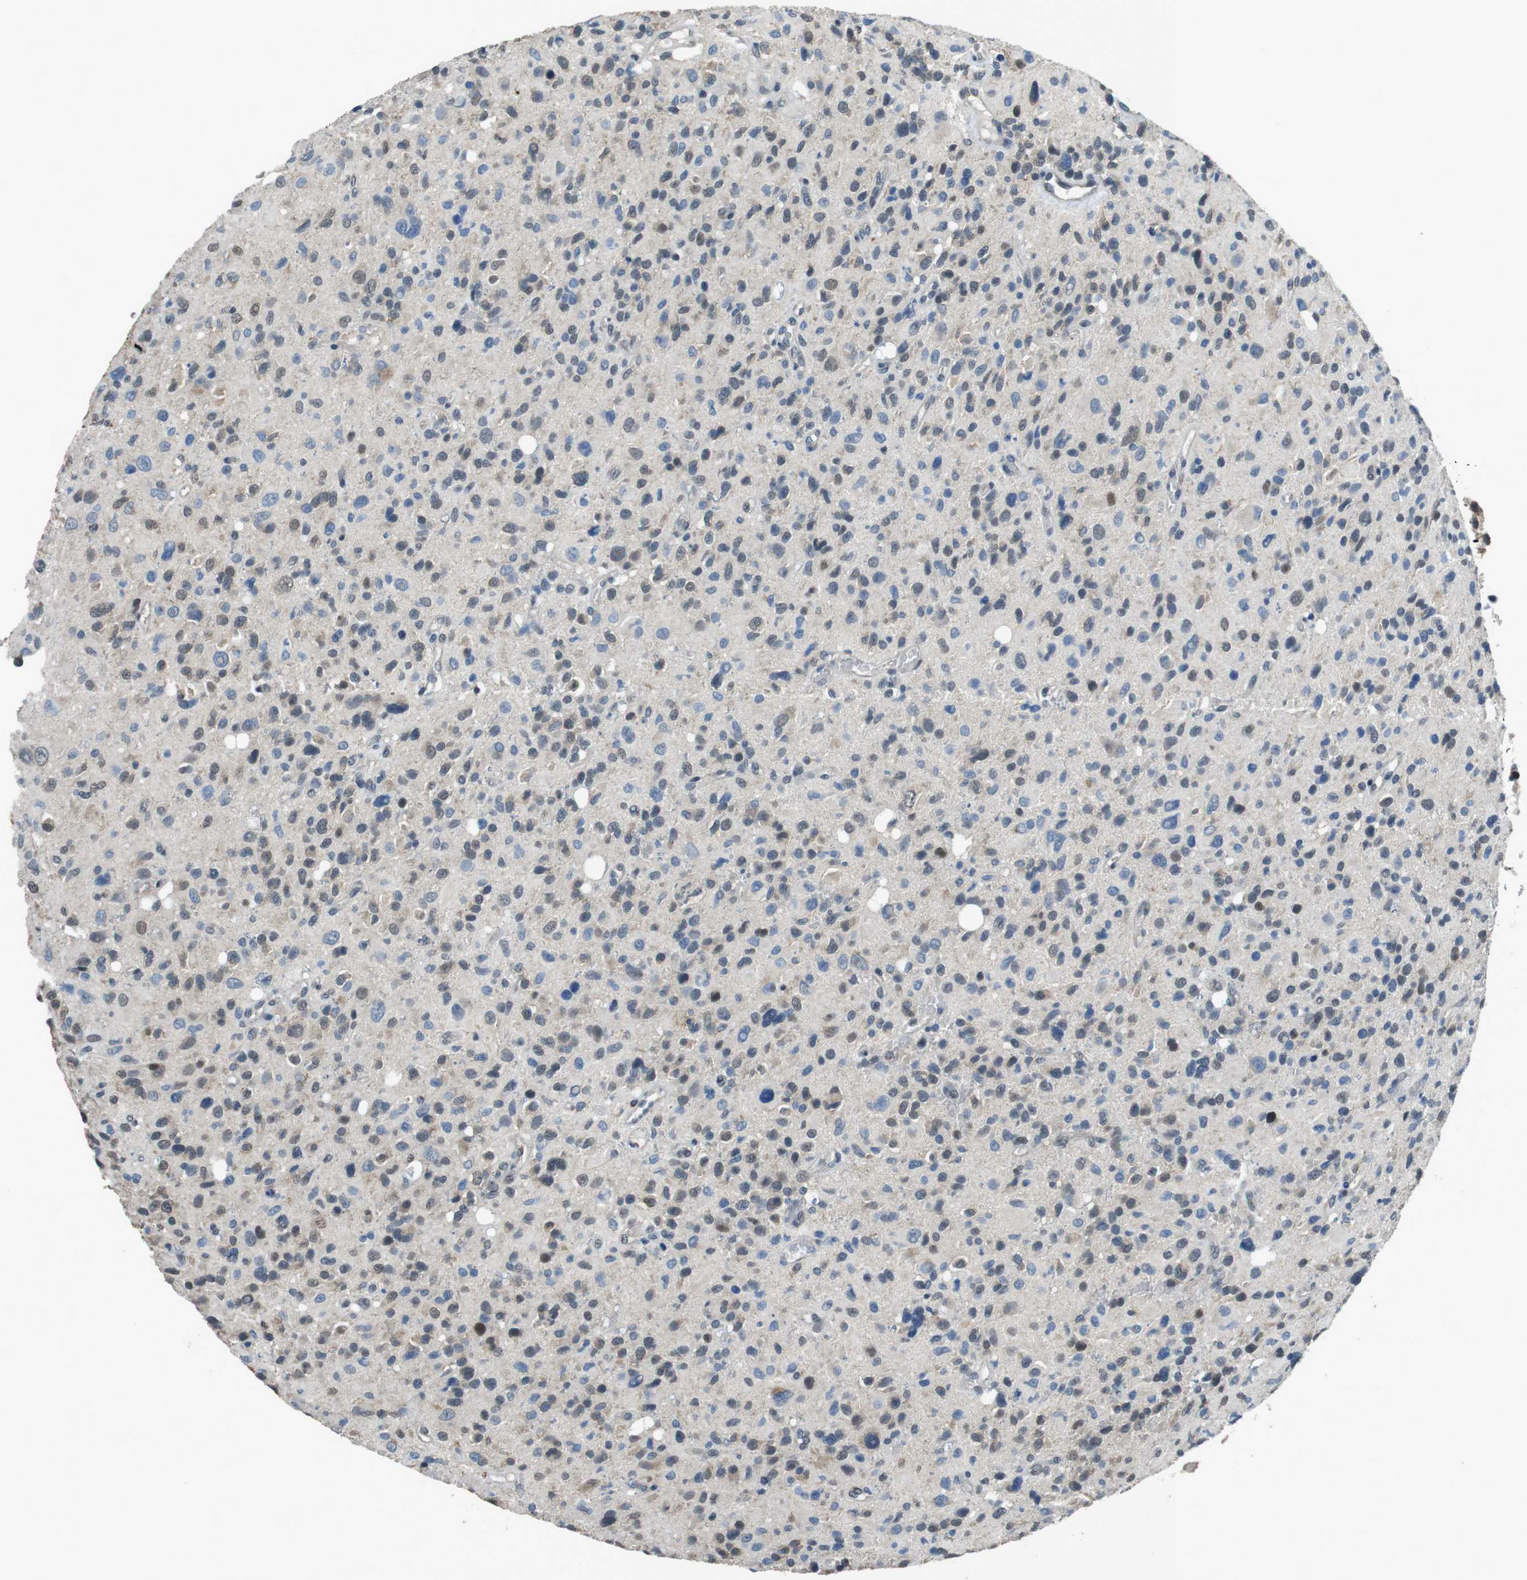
{"staining": {"intensity": "weak", "quantity": "25%-75%", "location": "cytoplasmic/membranous"}, "tissue": "glioma", "cell_type": "Tumor cells", "image_type": "cancer", "snomed": [{"axis": "morphology", "description": "Glioma, malignant, High grade"}, {"axis": "topography", "description": "Brain"}], "caption": "A brown stain labels weak cytoplasmic/membranous expression of a protein in human high-grade glioma (malignant) tumor cells.", "gene": "CLDN7", "patient": {"sex": "male", "age": 48}}